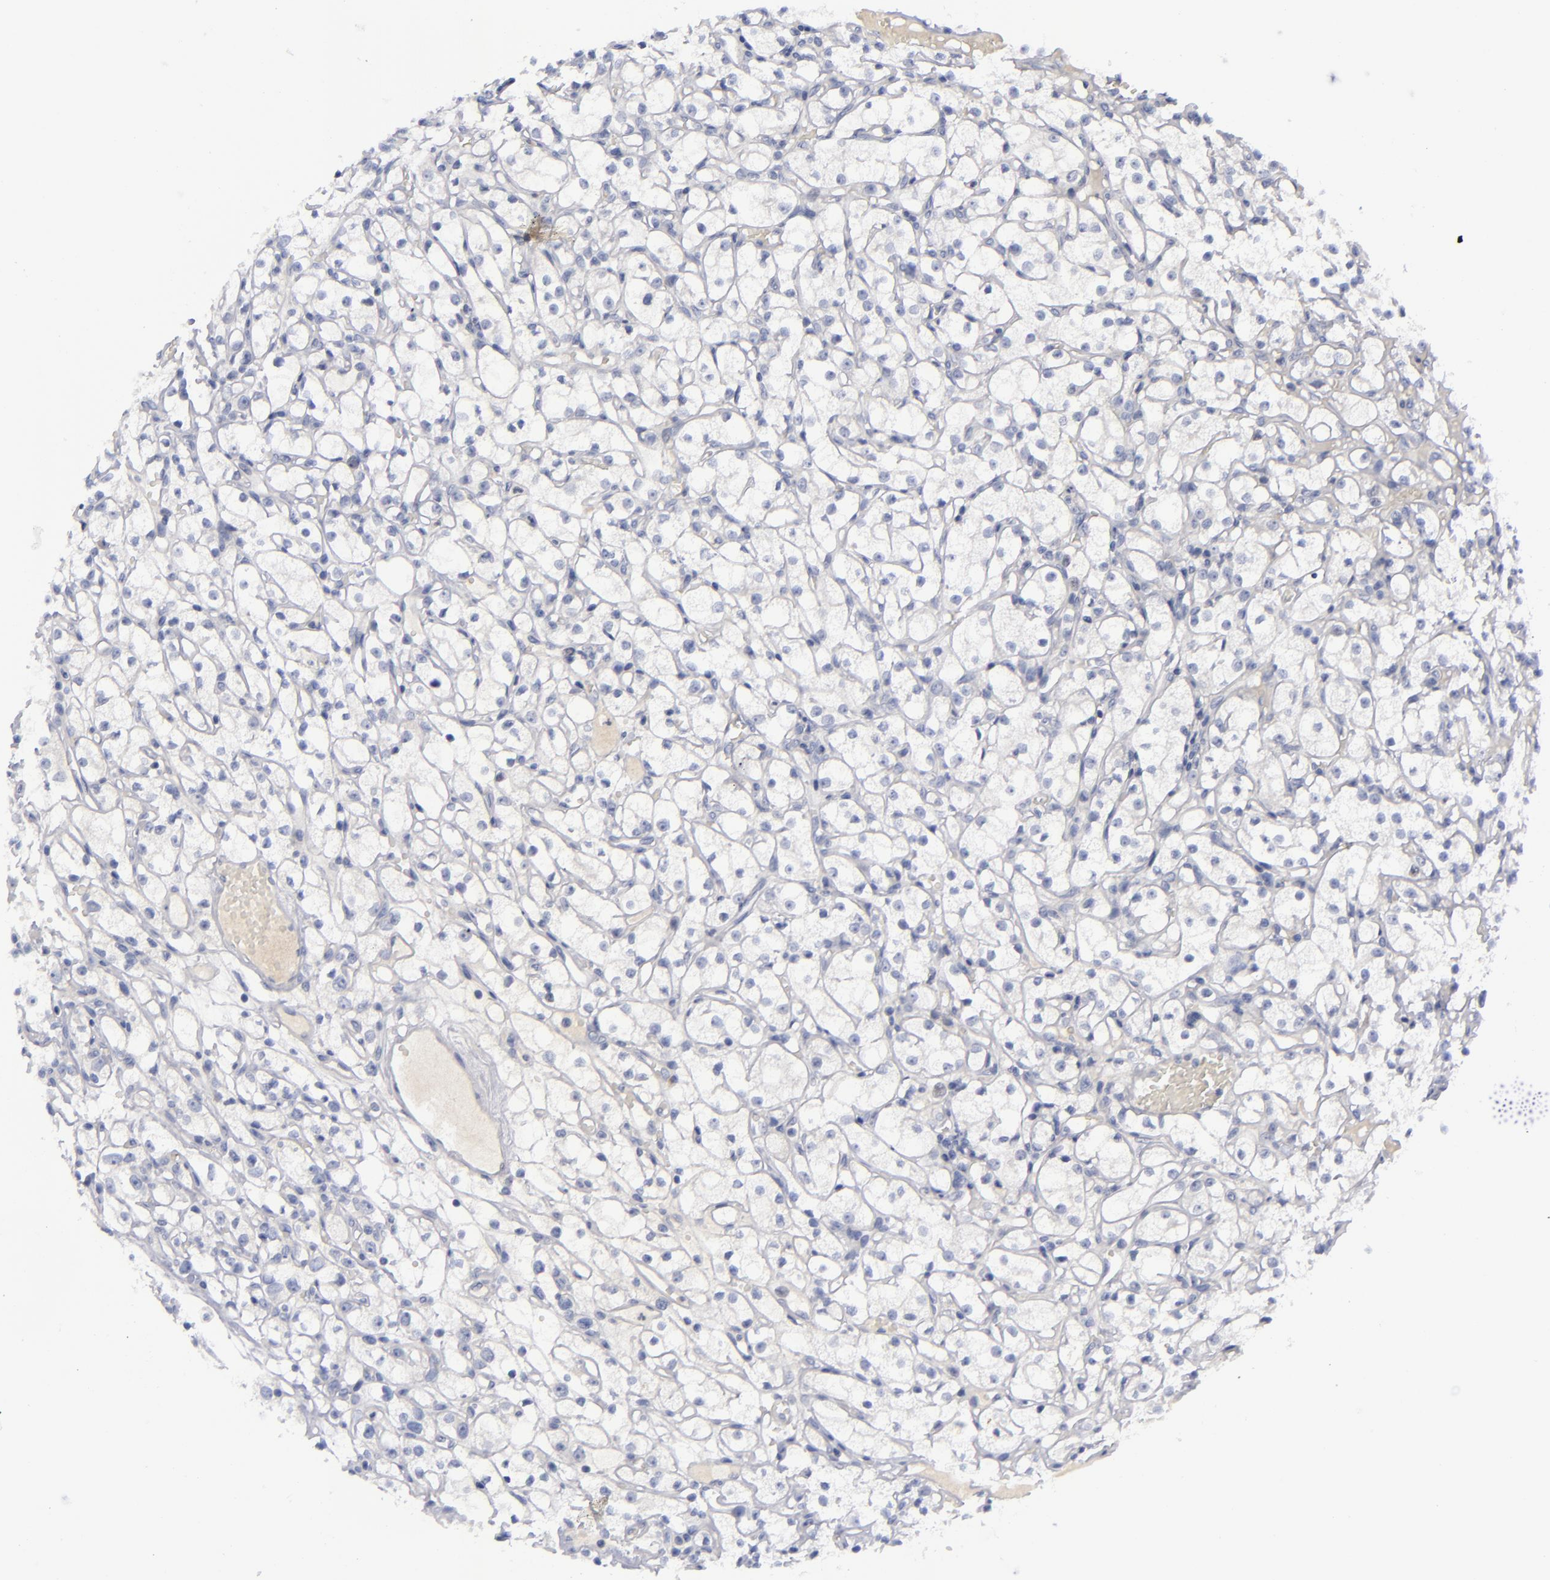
{"staining": {"intensity": "negative", "quantity": "none", "location": "none"}, "tissue": "renal cancer", "cell_type": "Tumor cells", "image_type": "cancer", "snomed": [{"axis": "morphology", "description": "Adenocarcinoma, NOS"}, {"axis": "topography", "description": "Kidney"}], "caption": "Tumor cells are negative for protein expression in human adenocarcinoma (renal). (DAB immunohistochemistry (IHC) with hematoxylin counter stain).", "gene": "AURKA", "patient": {"sex": "male", "age": 61}}